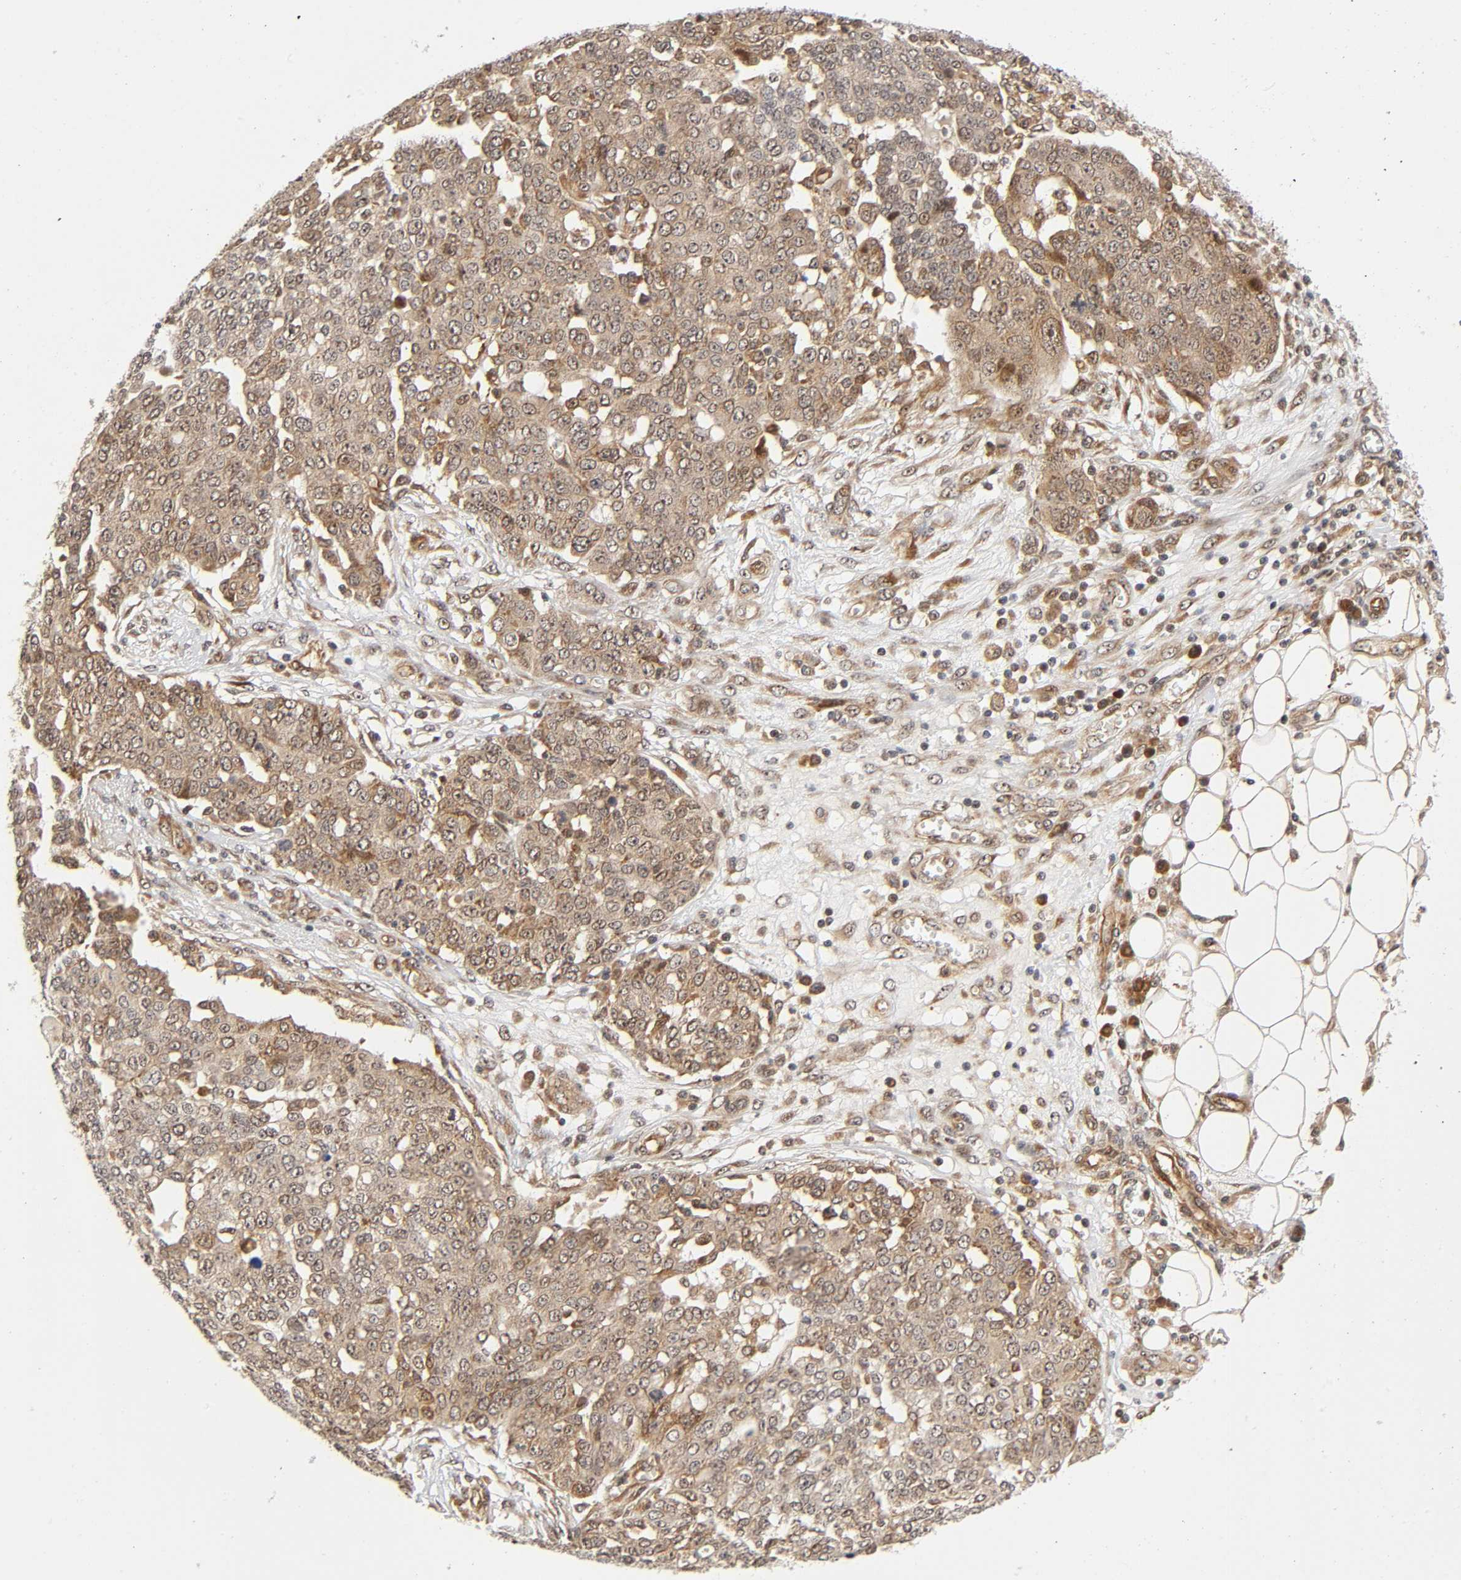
{"staining": {"intensity": "weak", "quantity": ">75%", "location": "cytoplasmic/membranous"}, "tissue": "ovarian cancer", "cell_type": "Tumor cells", "image_type": "cancer", "snomed": [{"axis": "morphology", "description": "Cystadenocarcinoma, serous, NOS"}, {"axis": "topography", "description": "Soft tissue"}, {"axis": "topography", "description": "Ovary"}], "caption": "Weak cytoplasmic/membranous expression for a protein is present in about >75% of tumor cells of ovarian cancer using IHC.", "gene": "IQCJ-SCHIP1", "patient": {"sex": "female", "age": 57}}